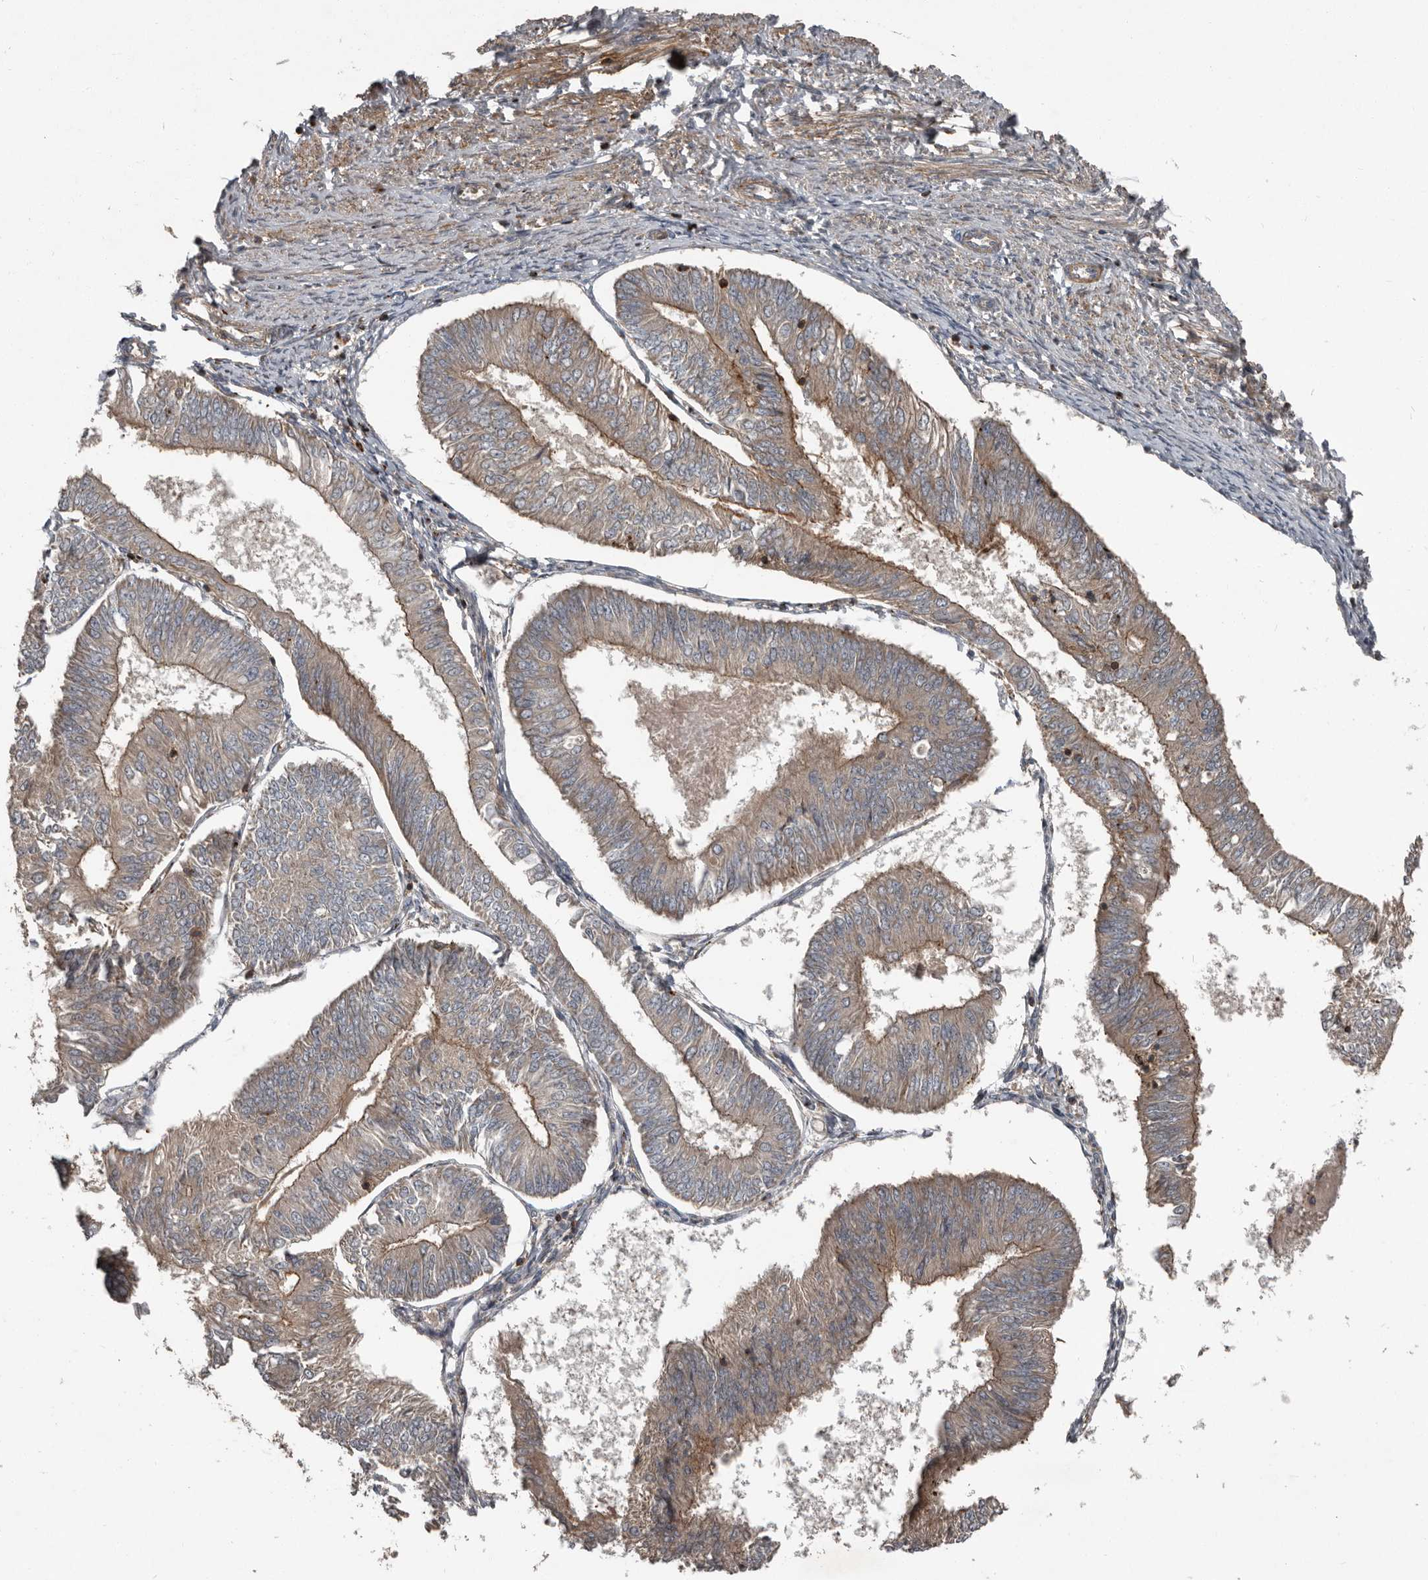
{"staining": {"intensity": "moderate", "quantity": "25%-75%", "location": "cytoplasmic/membranous"}, "tissue": "endometrial cancer", "cell_type": "Tumor cells", "image_type": "cancer", "snomed": [{"axis": "morphology", "description": "Adenocarcinoma, NOS"}, {"axis": "topography", "description": "Endometrium"}], "caption": "The photomicrograph displays a brown stain indicating the presence of a protein in the cytoplasmic/membranous of tumor cells in endometrial adenocarcinoma.", "gene": "FBXO31", "patient": {"sex": "female", "age": 58}}